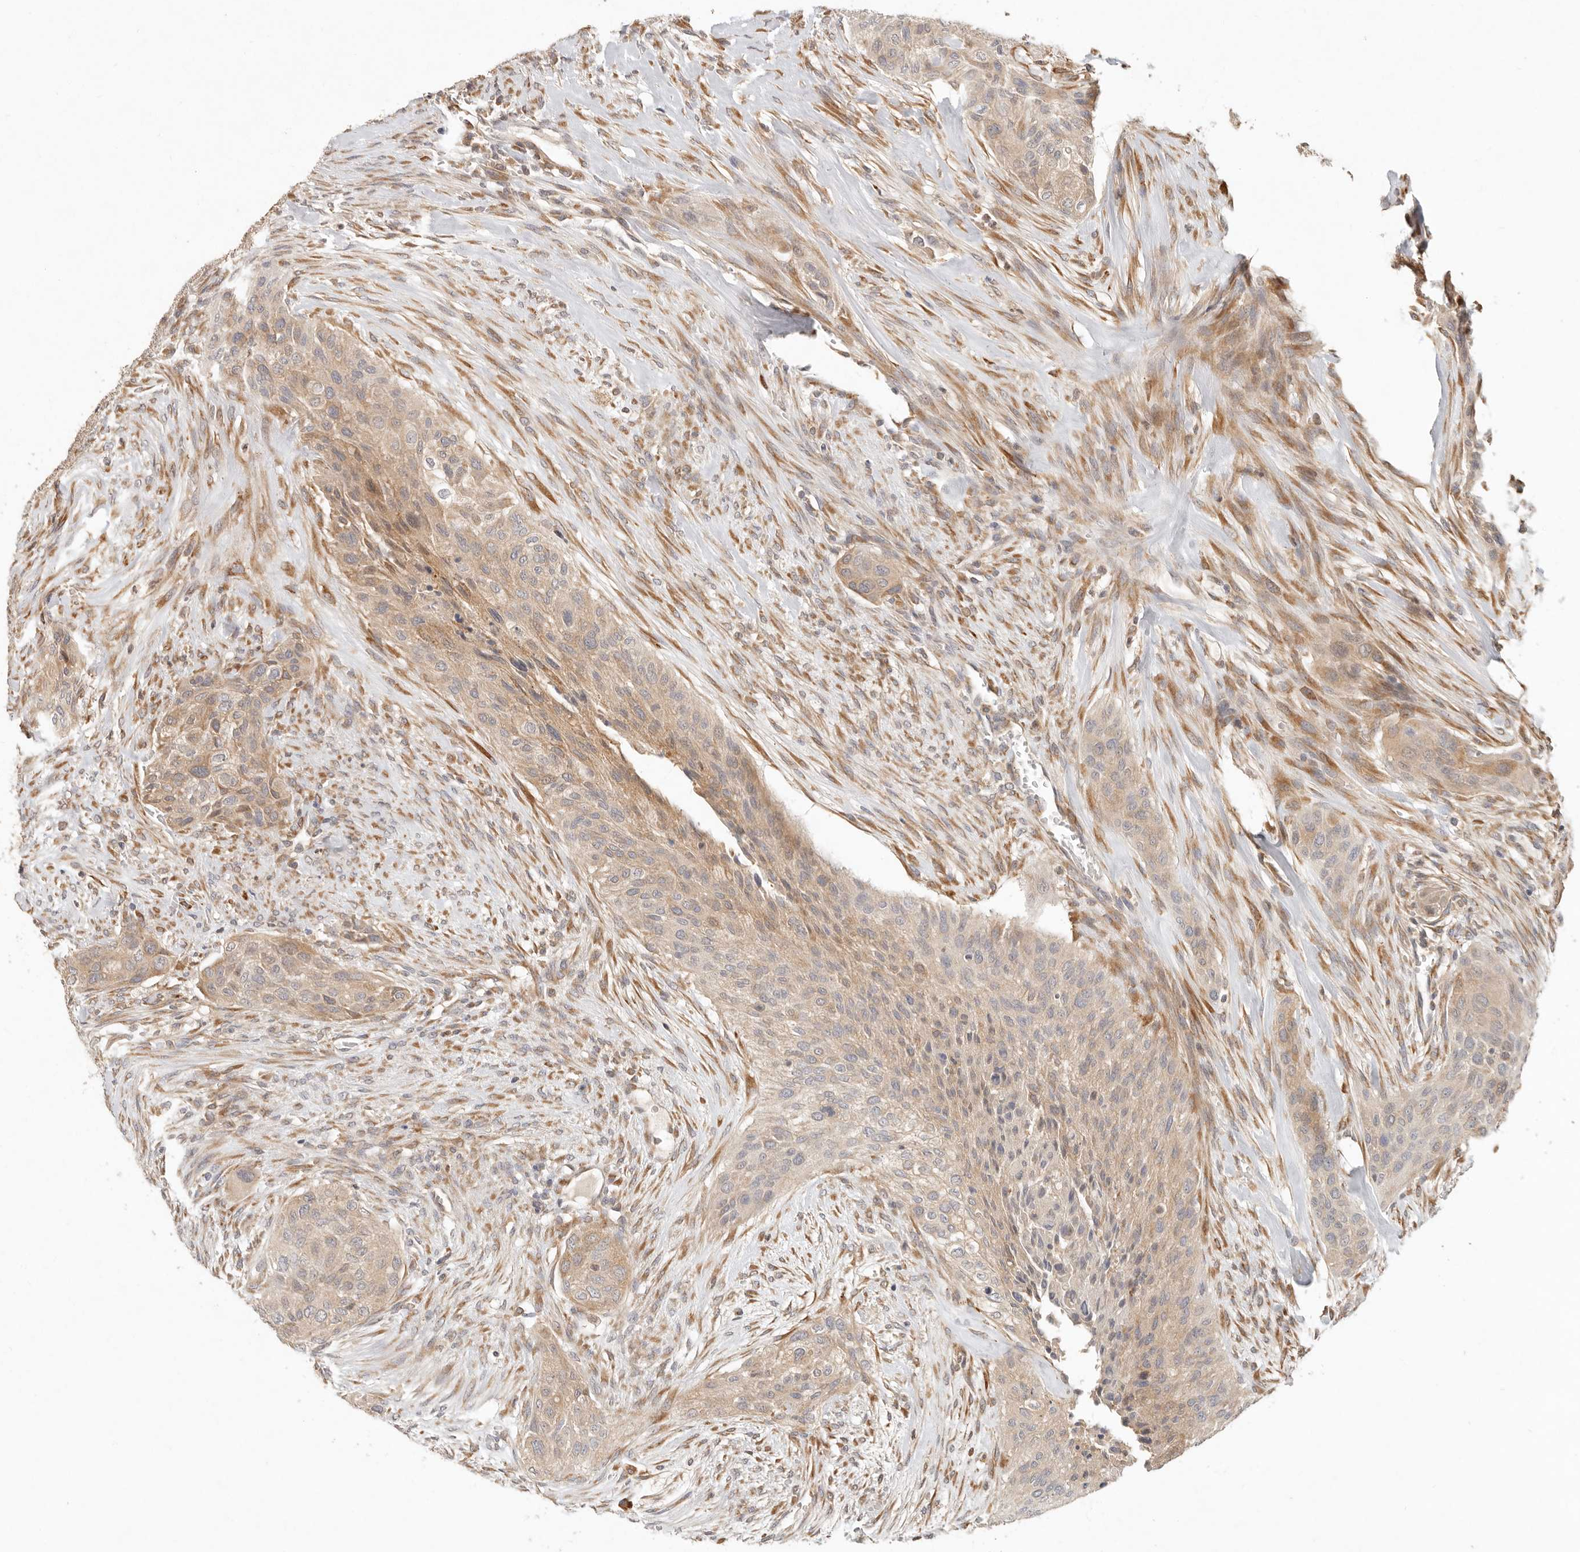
{"staining": {"intensity": "weak", "quantity": ">75%", "location": "cytoplasmic/membranous"}, "tissue": "urothelial cancer", "cell_type": "Tumor cells", "image_type": "cancer", "snomed": [{"axis": "morphology", "description": "Urothelial carcinoma, High grade"}, {"axis": "topography", "description": "Urinary bladder"}], "caption": "Immunohistochemistry (IHC) image of high-grade urothelial carcinoma stained for a protein (brown), which shows low levels of weak cytoplasmic/membranous expression in approximately >75% of tumor cells.", "gene": "ARHGEF10L", "patient": {"sex": "male", "age": 35}}